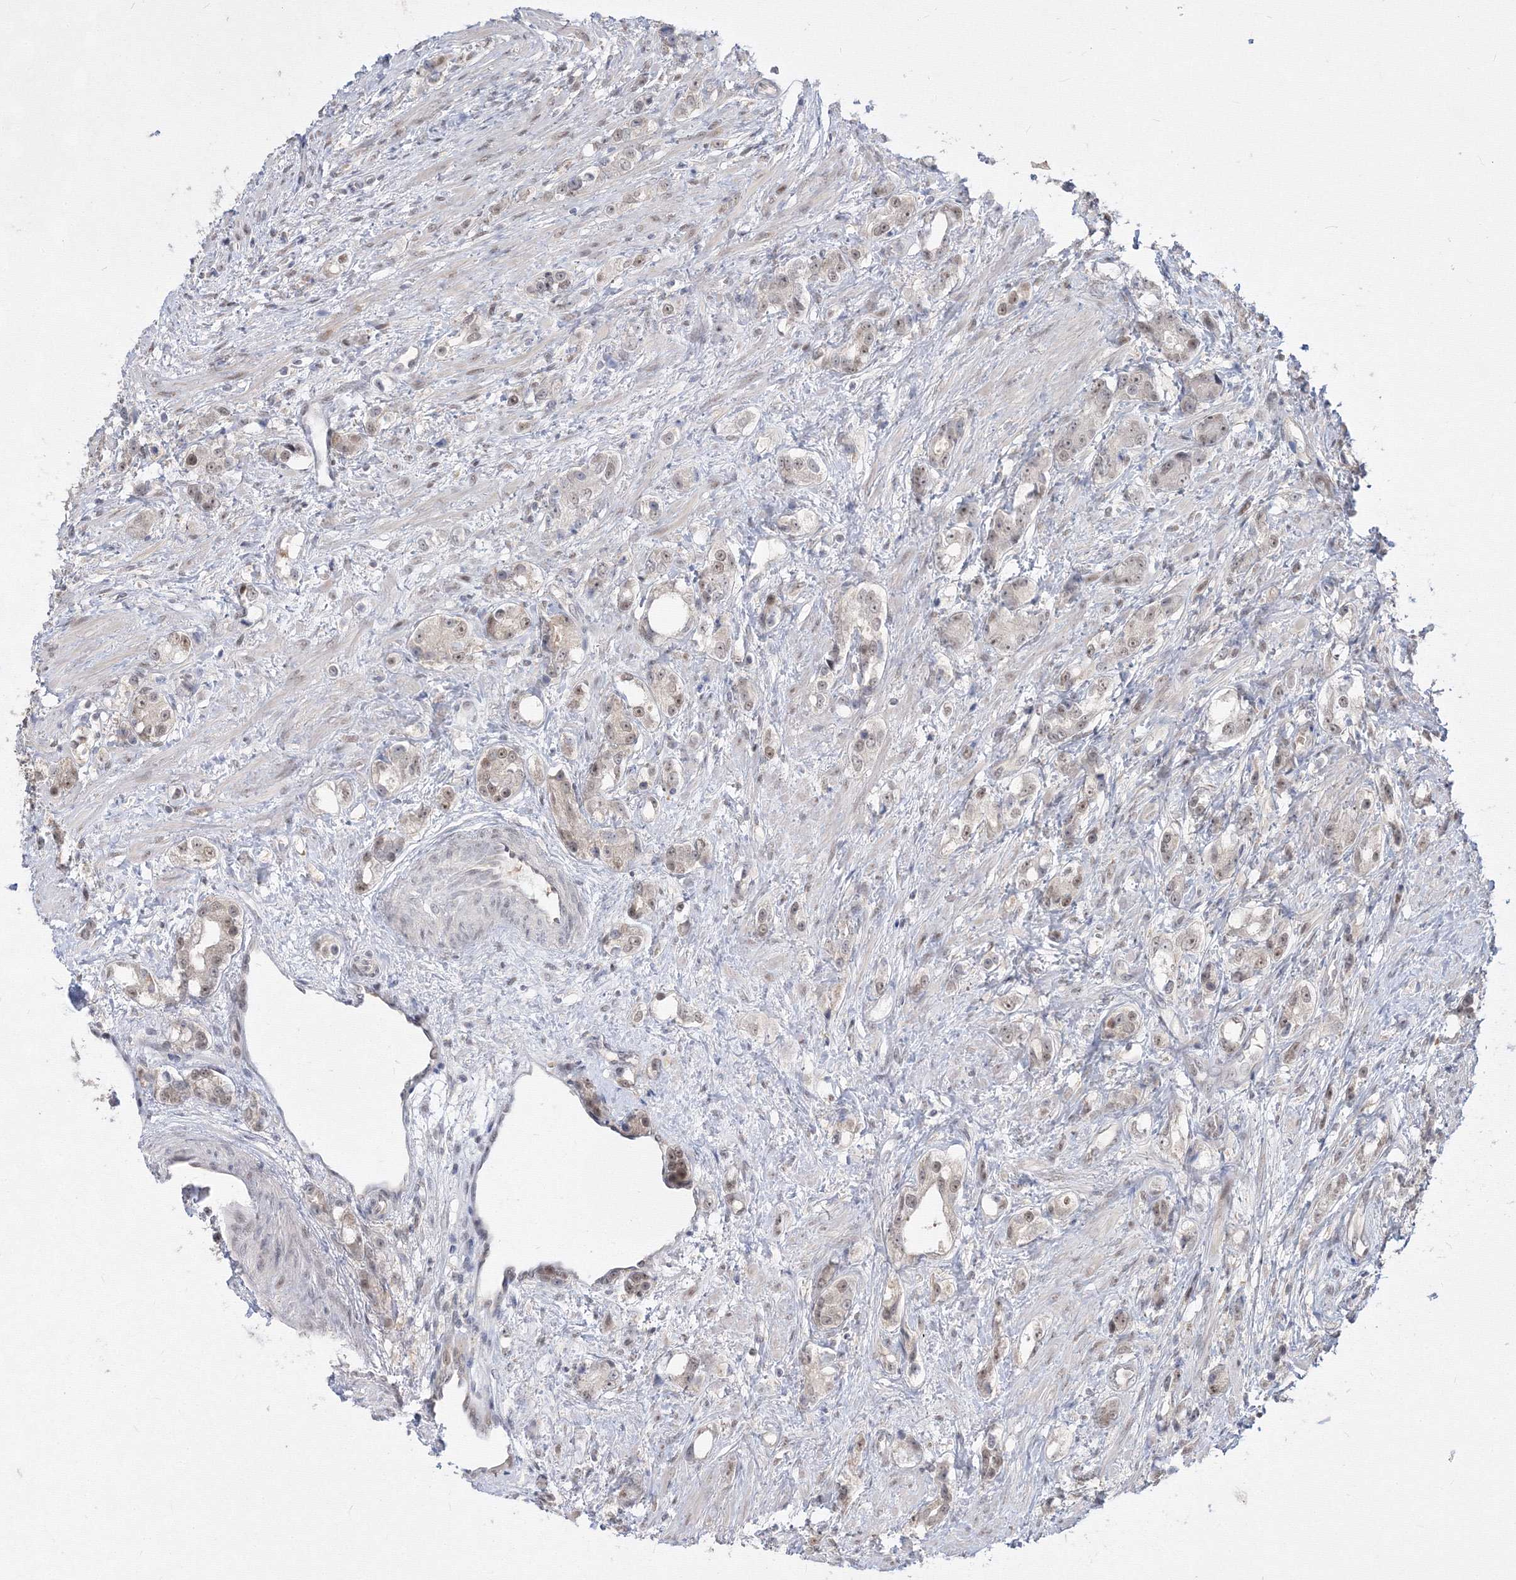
{"staining": {"intensity": "weak", "quantity": "<25%", "location": "nuclear"}, "tissue": "prostate cancer", "cell_type": "Tumor cells", "image_type": "cancer", "snomed": [{"axis": "morphology", "description": "Adenocarcinoma, High grade"}, {"axis": "topography", "description": "Prostate"}], "caption": "DAB (3,3'-diaminobenzidine) immunohistochemical staining of prostate adenocarcinoma (high-grade) shows no significant staining in tumor cells.", "gene": "COPS4", "patient": {"sex": "male", "age": 63}}